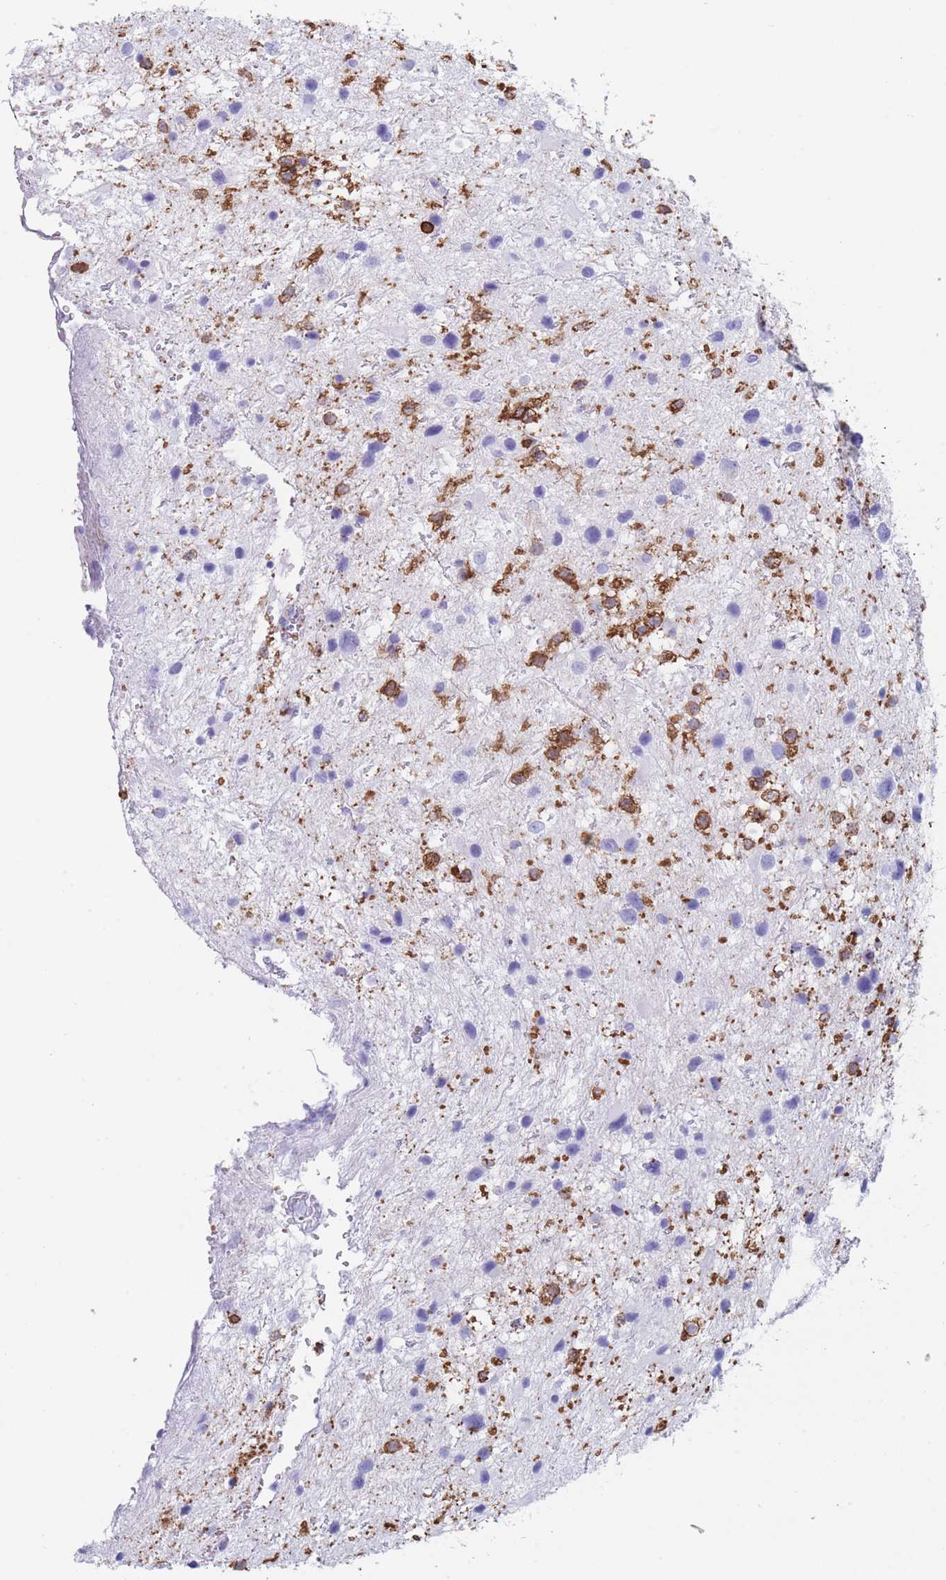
{"staining": {"intensity": "negative", "quantity": "none", "location": "none"}, "tissue": "glioma", "cell_type": "Tumor cells", "image_type": "cancer", "snomed": [{"axis": "morphology", "description": "Glioma, malignant, Low grade"}, {"axis": "topography", "description": "Brain"}], "caption": "DAB immunohistochemical staining of malignant glioma (low-grade) reveals no significant staining in tumor cells.", "gene": "CORO1A", "patient": {"sex": "female", "age": 32}}